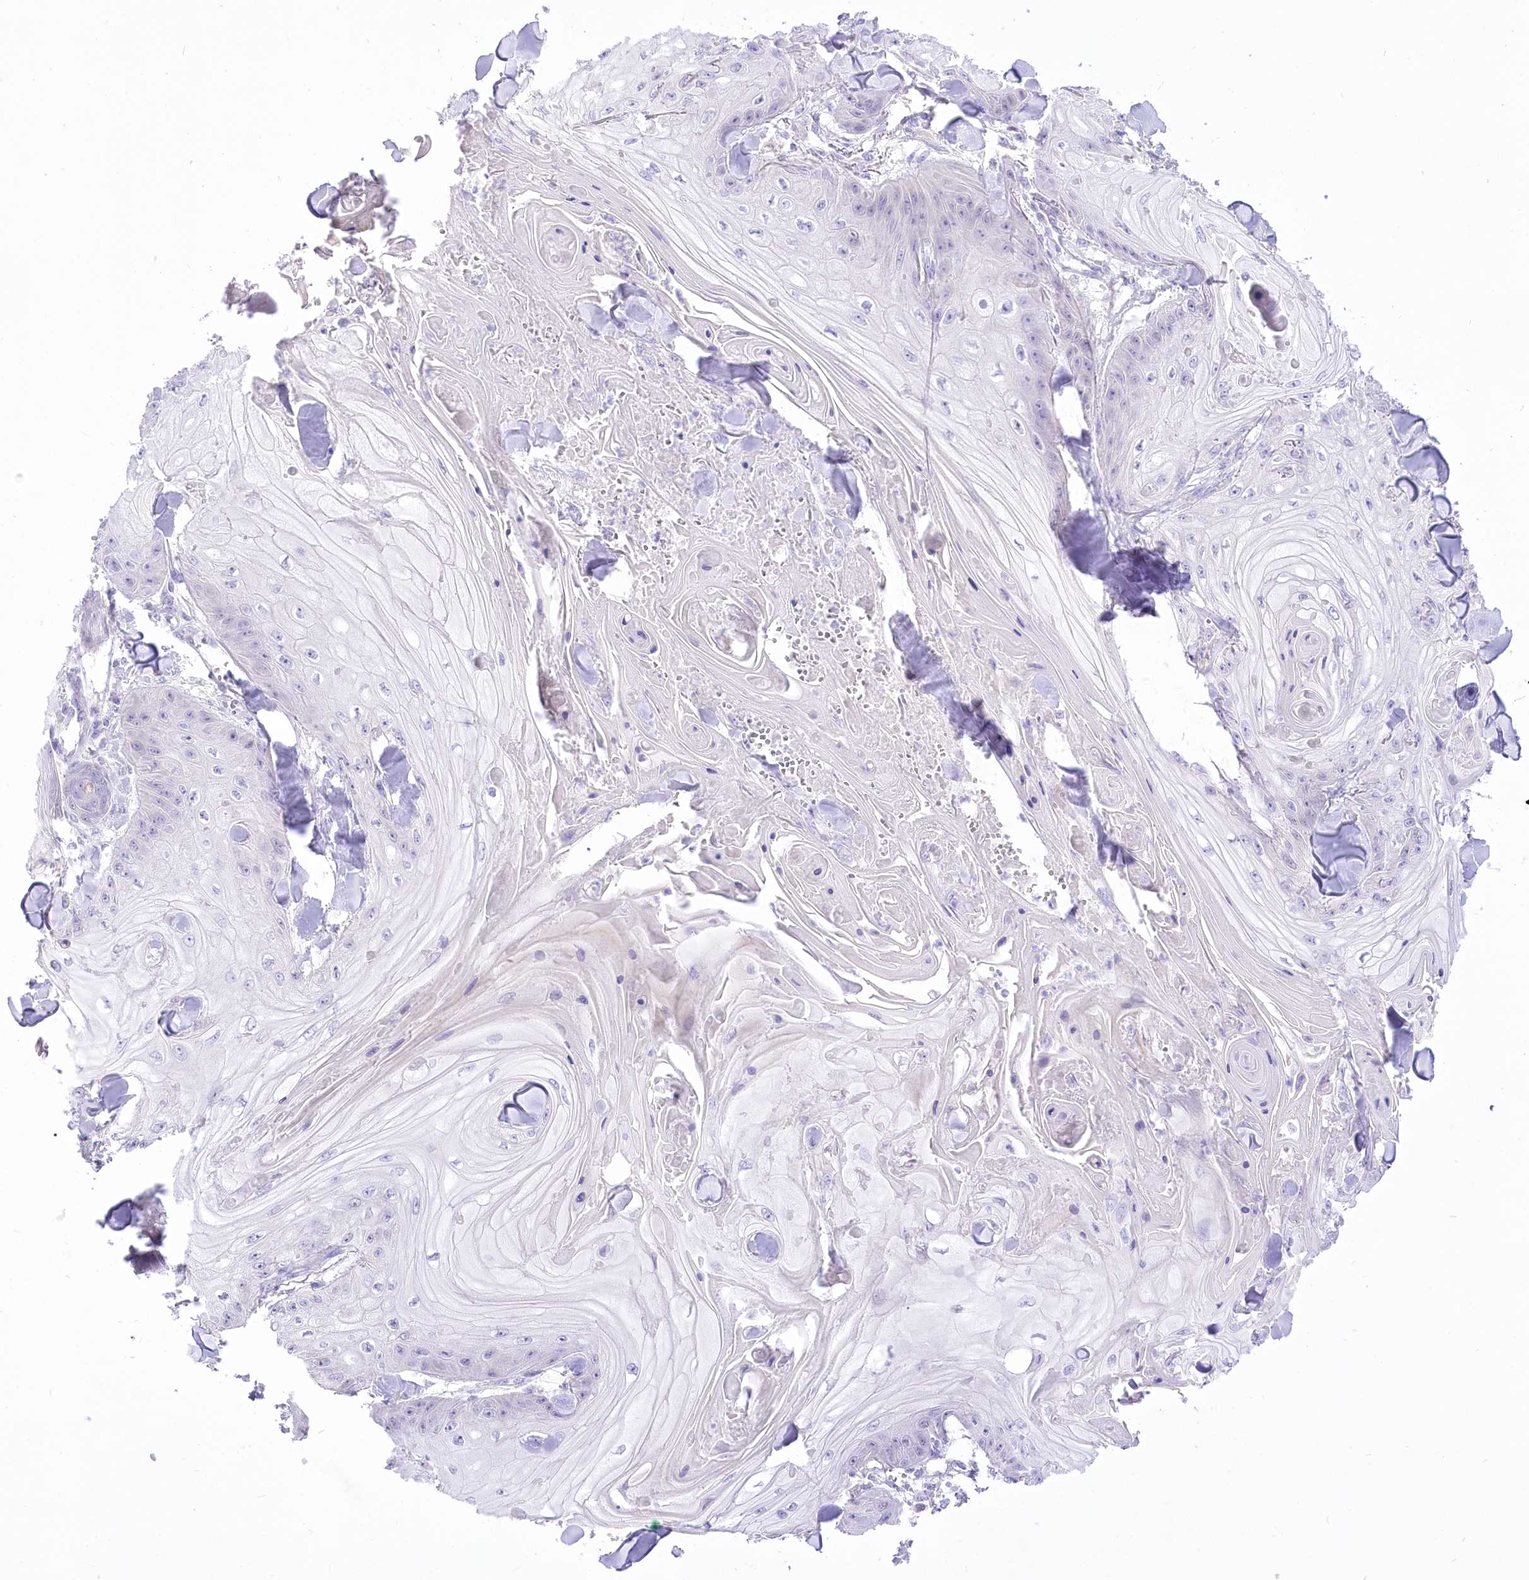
{"staining": {"intensity": "negative", "quantity": "none", "location": "none"}, "tissue": "skin cancer", "cell_type": "Tumor cells", "image_type": "cancer", "snomed": [{"axis": "morphology", "description": "Squamous cell carcinoma, NOS"}, {"axis": "topography", "description": "Skin"}], "caption": "Immunohistochemistry (IHC) of human squamous cell carcinoma (skin) reveals no positivity in tumor cells.", "gene": "HELT", "patient": {"sex": "male", "age": 74}}